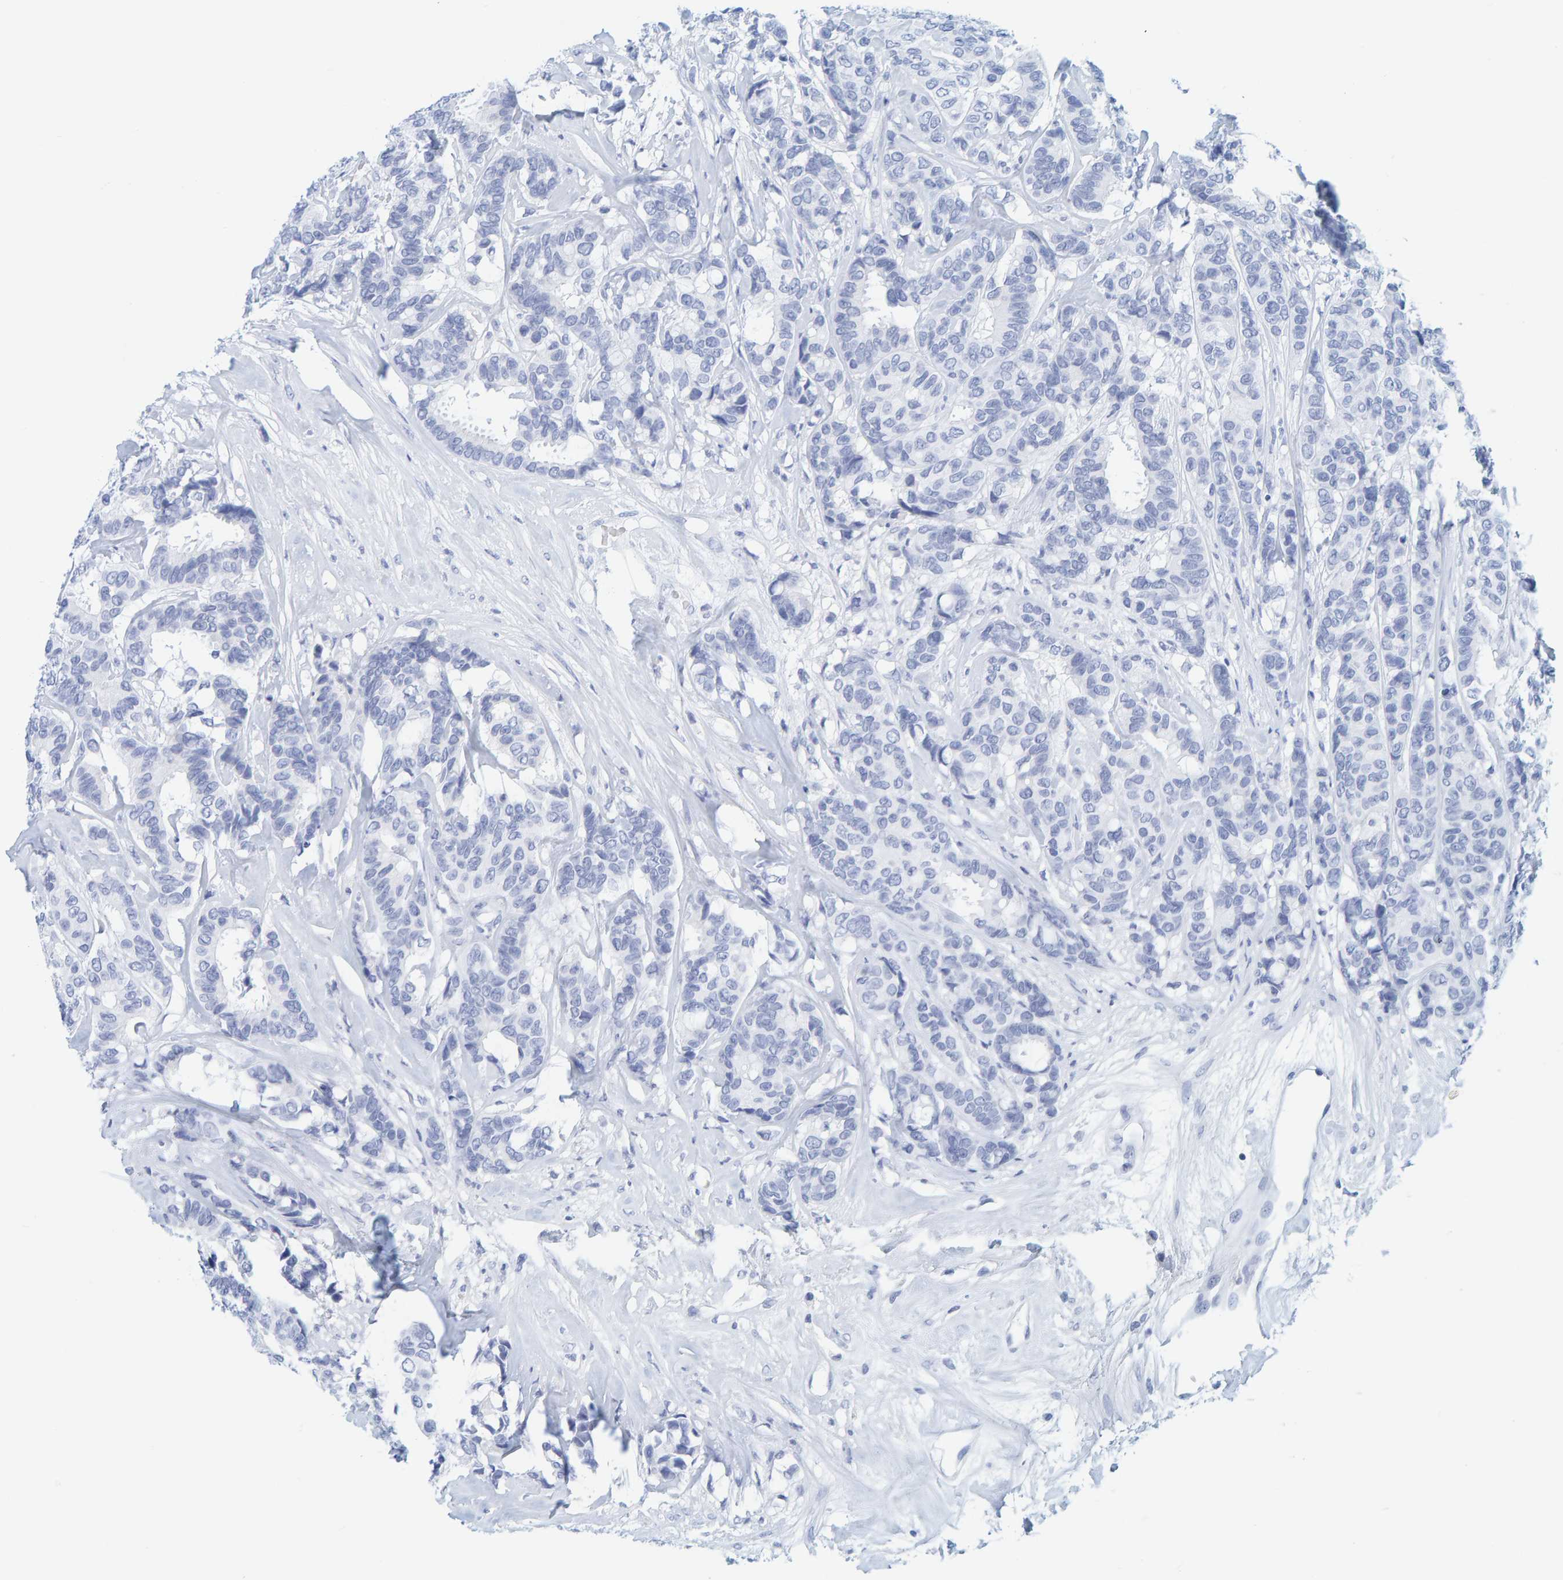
{"staining": {"intensity": "negative", "quantity": "none", "location": "none"}, "tissue": "breast cancer", "cell_type": "Tumor cells", "image_type": "cancer", "snomed": [{"axis": "morphology", "description": "Duct carcinoma"}, {"axis": "topography", "description": "Breast"}], "caption": "Micrograph shows no protein positivity in tumor cells of invasive ductal carcinoma (breast) tissue.", "gene": "SFTPC", "patient": {"sex": "female", "age": 87}}